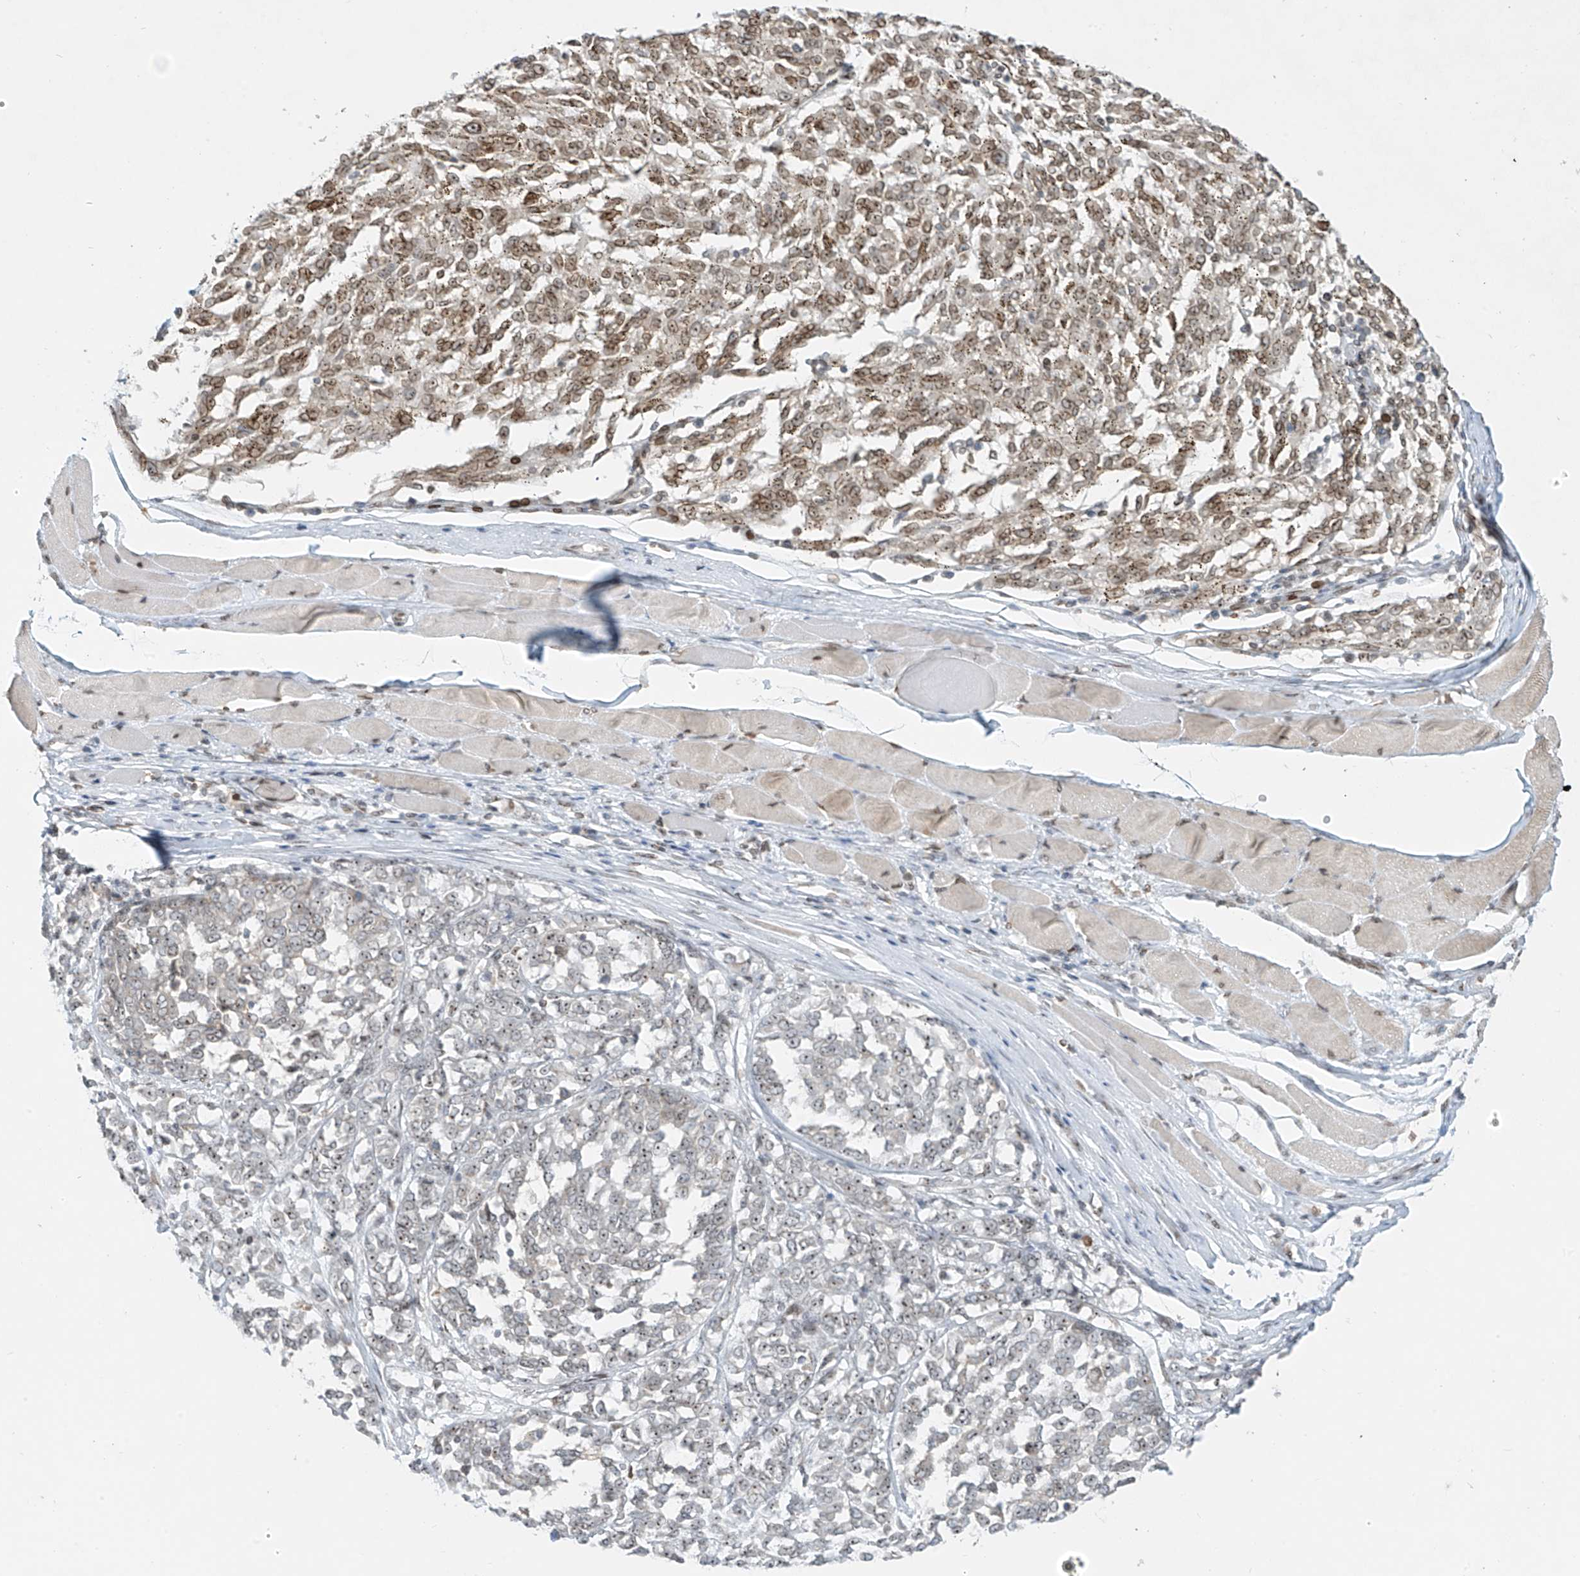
{"staining": {"intensity": "moderate", "quantity": "25%-75%", "location": "cytoplasmic/membranous,nuclear"}, "tissue": "melanoma", "cell_type": "Tumor cells", "image_type": "cancer", "snomed": [{"axis": "morphology", "description": "Malignant melanoma, NOS"}, {"axis": "topography", "description": "Skin"}], "caption": "An image of malignant melanoma stained for a protein displays moderate cytoplasmic/membranous and nuclear brown staining in tumor cells. The protein of interest is shown in brown color, while the nuclei are stained blue.", "gene": "SAMD15", "patient": {"sex": "female", "age": 72}}